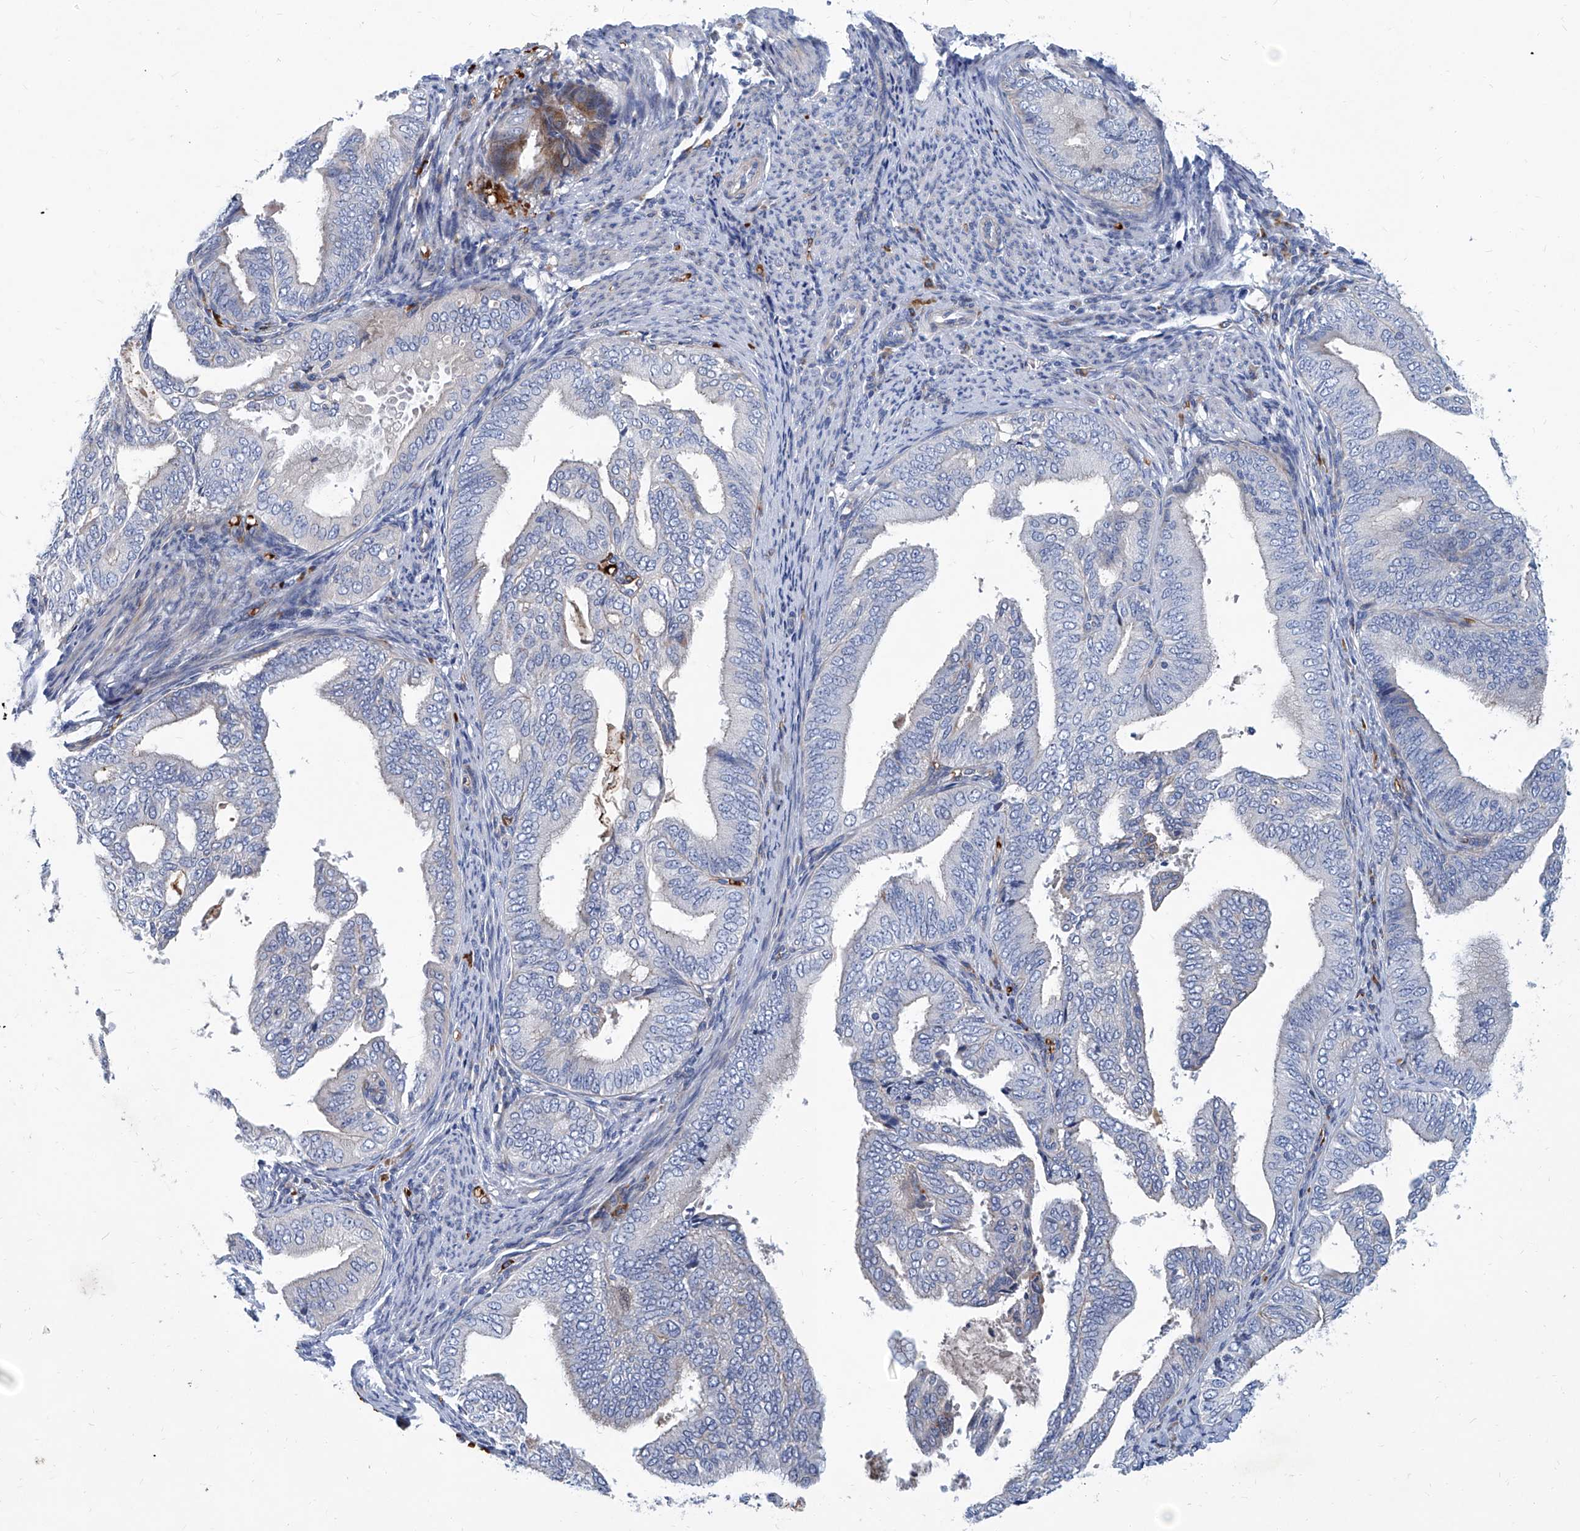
{"staining": {"intensity": "negative", "quantity": "none", "location": "none"}, "tissue": "endometrial cancer", "cell_type": "Tumor cells", "image_type": "cancer", "snomed": [{"axis": "morphology", "description": "Adenocarcinoma, NOS"}, {"axis": "topography", "description": "Endometrium"}], "caption": "Immunohistochemistry (IHC) photomicrograph of adenocarcinoma (endometrial) stained for a protein (brown), which exhibits no staining in tumor cells.", "gene": "FPR2", "patient": {"sex": "female", "age": 58}}